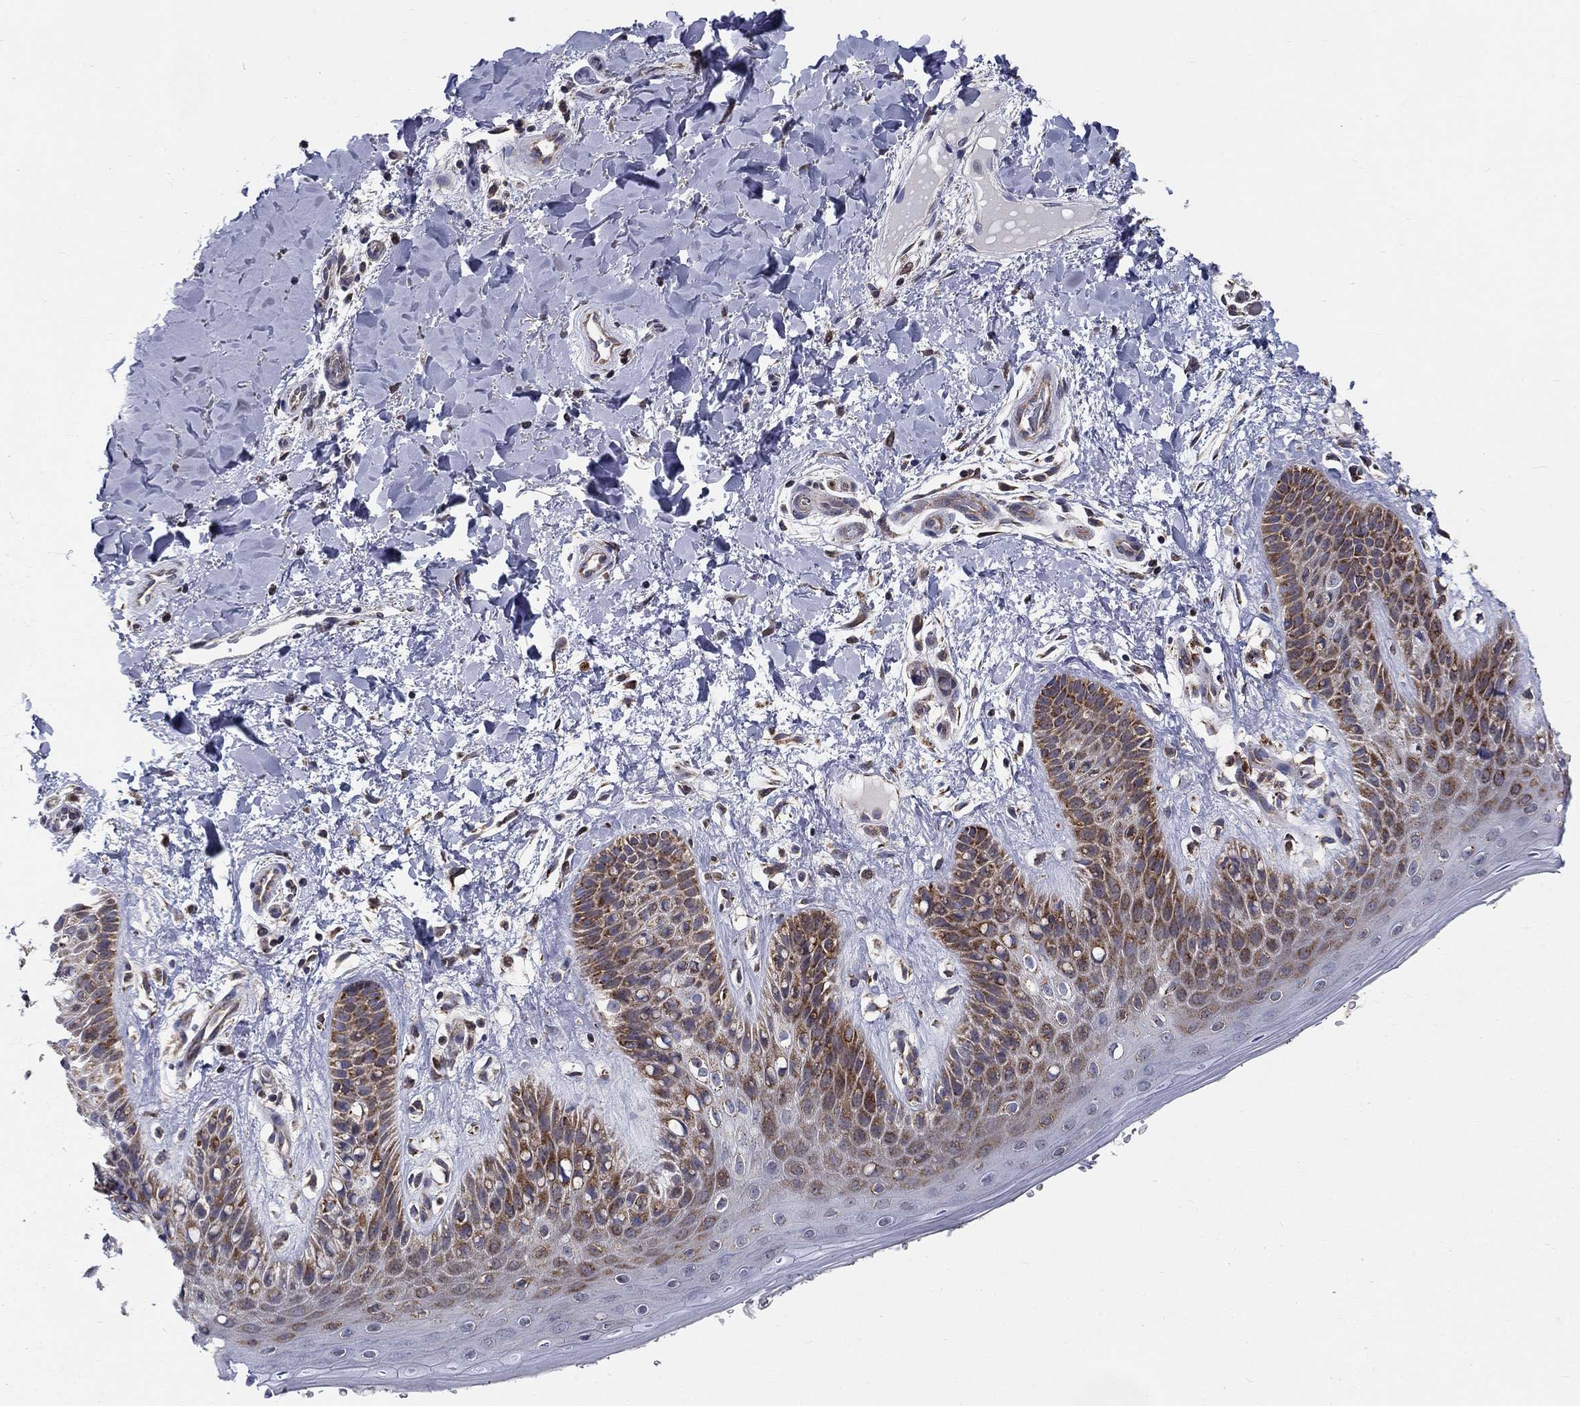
{"staining": {"intensity": "moderate", "quantity": "25%-75%", "location": "cytoplasmic/membranous"}, "tissue": "skin", "cell_type": "Epidermal cells", "image_type": "normal", "snomed": [{"axis": "morphology", "description": "Normal tissue, NOS"}, {"axis": "topography", "description": "Anal"}], "caption": "High-power microscopy captured an IHC histopathology image of normal skin, revealing moderate cytoplasmic/membranous expression in approximately 25%-75% of epidermal cells.", "gene": "NME7", "patient": {"sex": "male", "age": 36}}